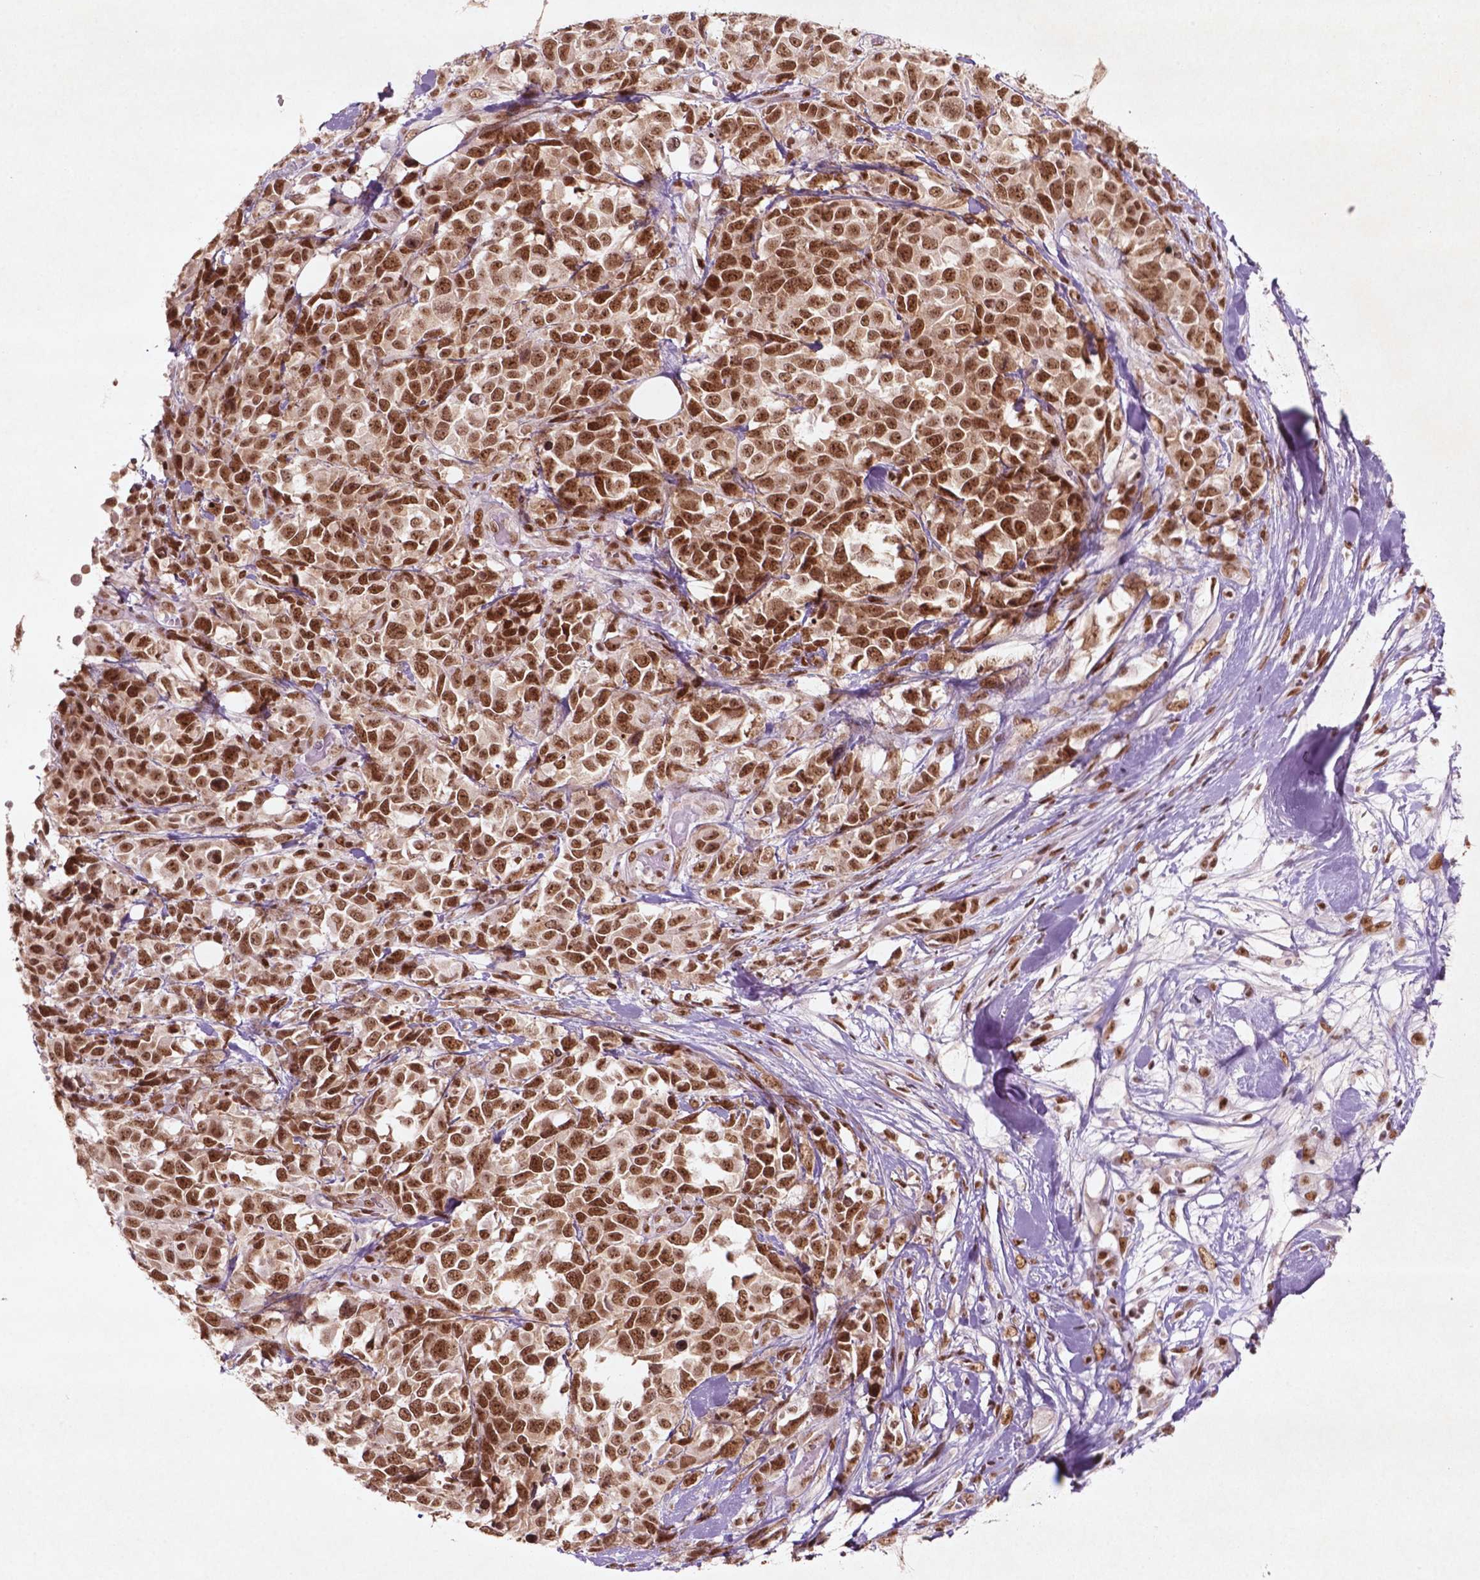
{"staining": {"intensity": "strong", "quantity": ">75%", "location": "nuclear"}, "tissue": "melanoma", "cell_type": "Tumor cells", "image_type": "cancer", "snomed": [{"axis": "morphology", "description": "Malignant melanoma, Metastatic site"}, {"axis": "topography", "description": "Skin"}], "caption": "The immunohistochemical stain highlights strong nuclear staining in tumor cells of malignant melanoma (metastatic site) tissue.", "gene": "HMG20B", "patient": {"sex": "male", "age": 84}}